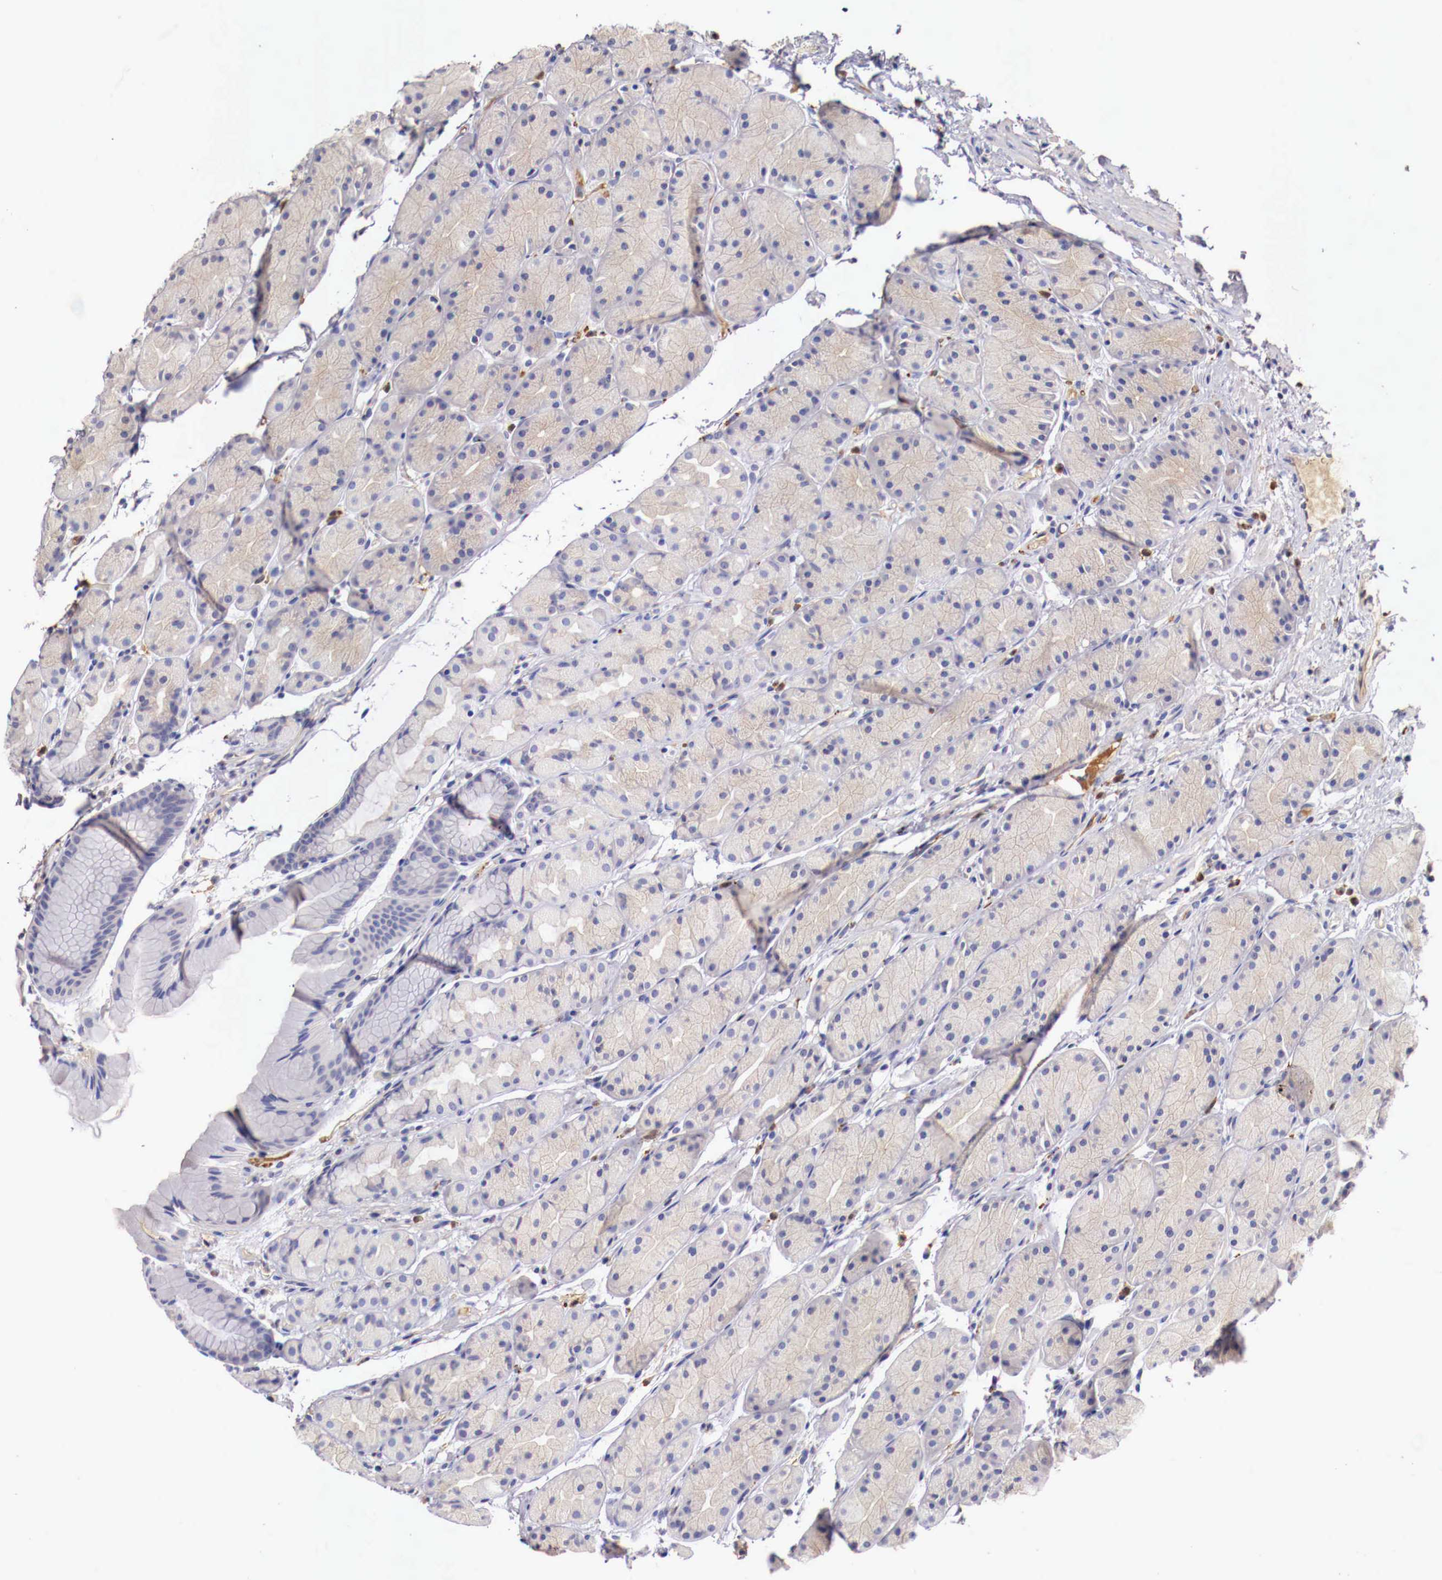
{"staining": {"intensity": "negative", "quantity": "none", "location": "none"}, "tissue": "stomach", "cell_type": "Glandular cells", "image_type": "normal", "snomed": [{"axis": "morphology", "description": "Adenocarcinoma, NOS"}, {"axis": "topography", "description": "Stomach, upper"}], "caption": "An immunohistochemistry (IHC) histopathology image of normal stomach is shown. There is no staining in glandular cells of stomach.", "gene": "PITPNA", "patient": {"sex": "male", "age": 47}}